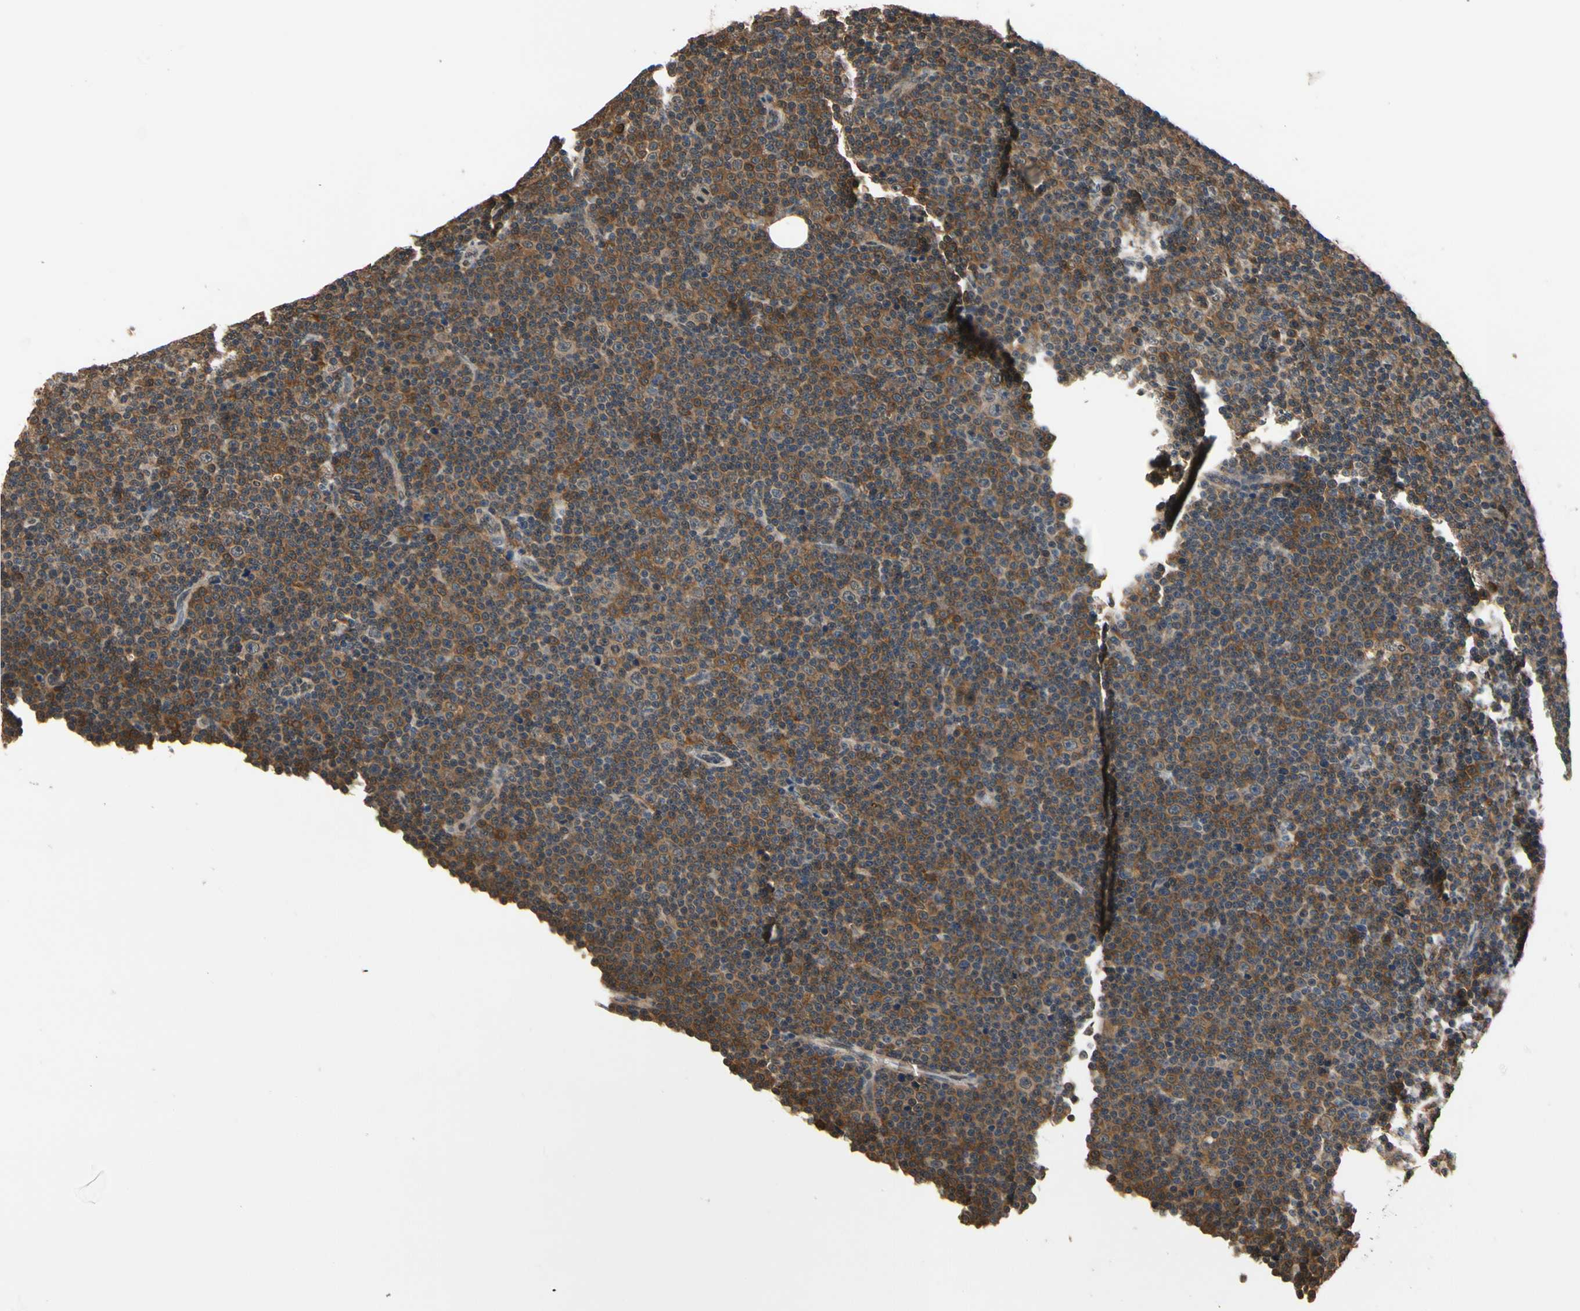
{"staining": {"intensity": "moderate", "quantity": "<25%", "location": "cytoplasmic/membranous"}, "tissue": "lymphoma", "cell_type": "Tumor cells", "image_type": "cancer", "snomed": [{"axis": "morphology", "description": "Malignant lymphoma, non-Hodgkin's type, Low grade"}, {"axis": "topography", "description": "Lymph node"}], "caption": "Tumor cells show low levels of moderate cytoplasmic/membranous positivity in approximately <25% of cells in lymphoma.", "gene": "GCLC", "patient": {"sex": "female", "age": 67}}